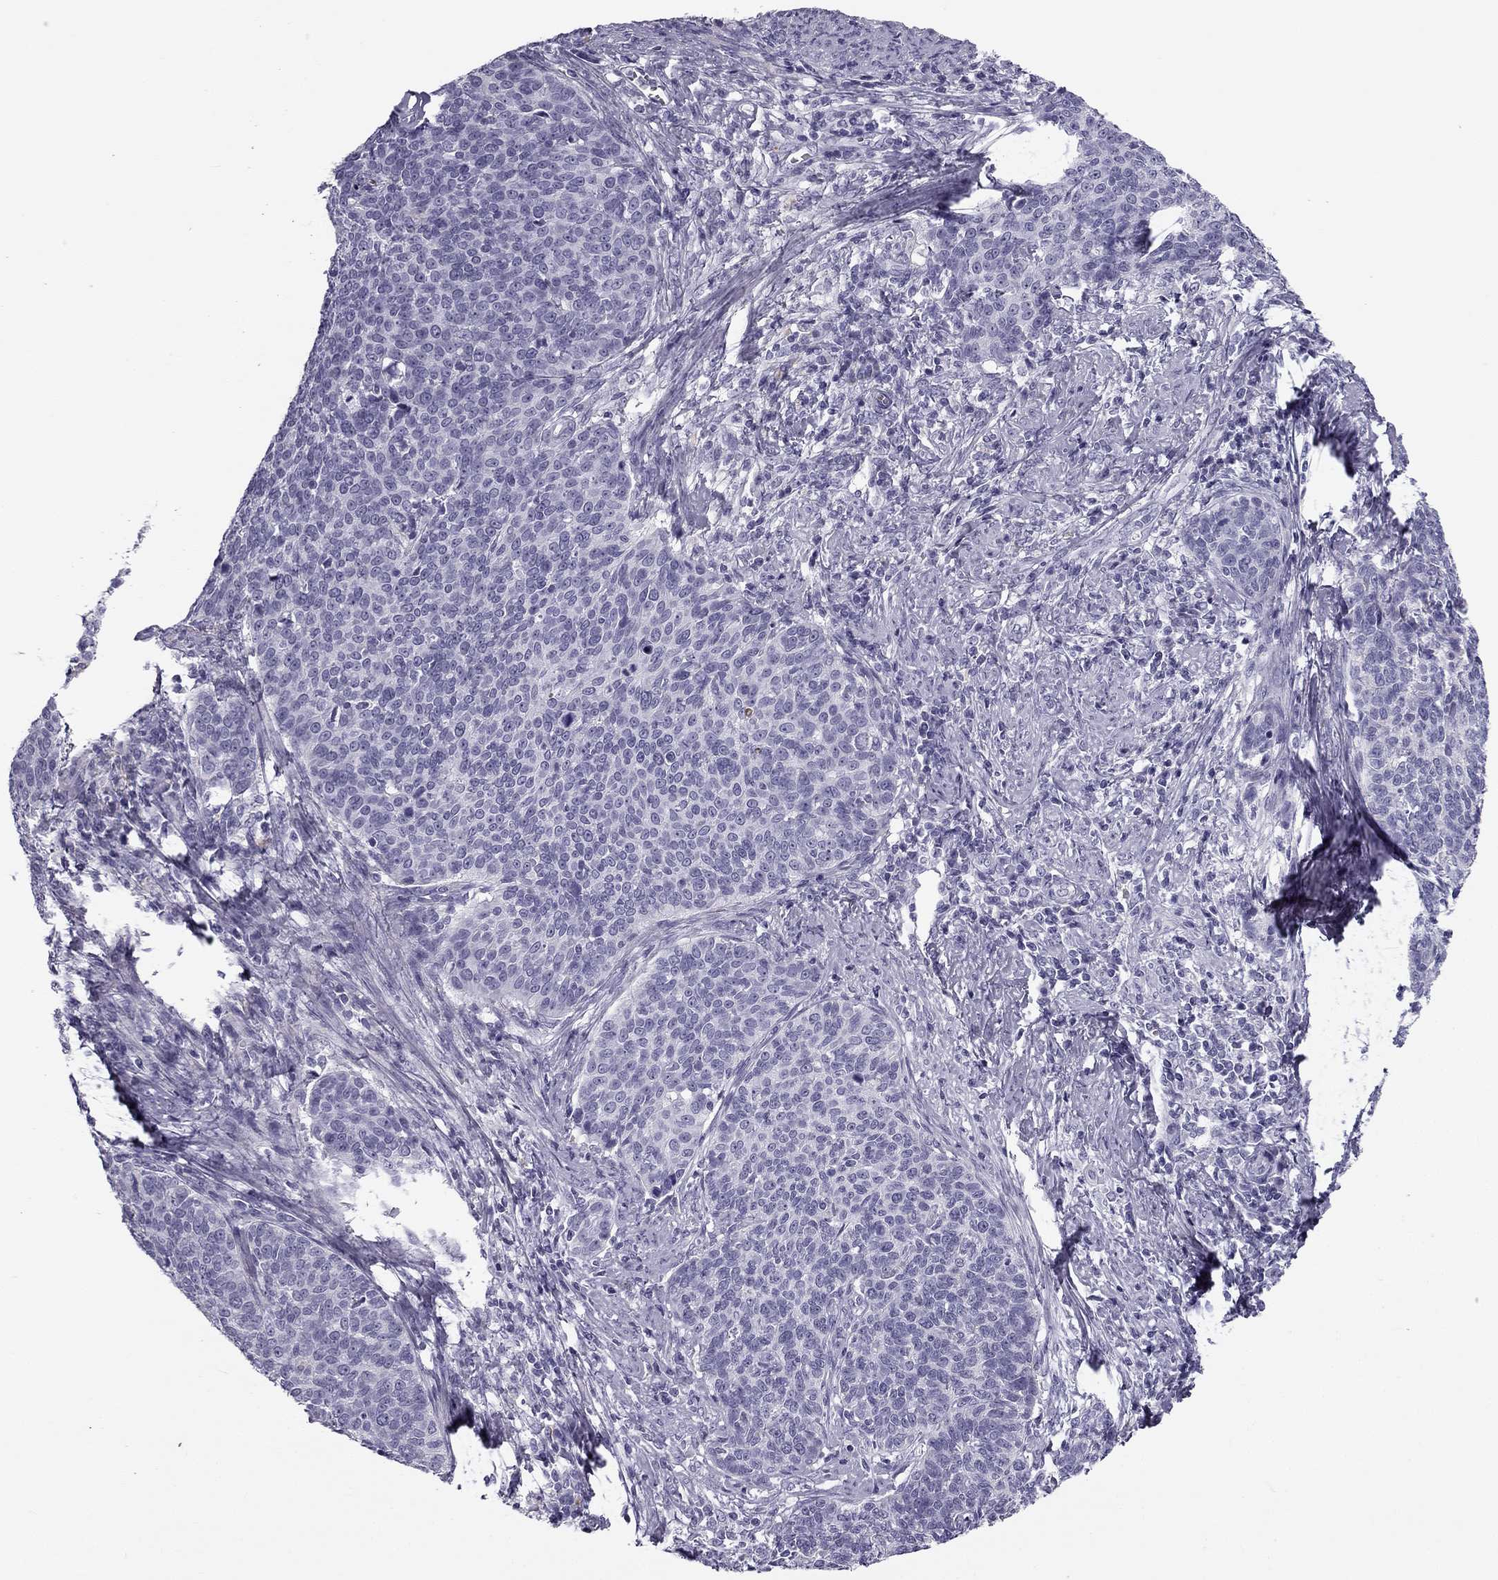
{"staining": {"intensity": "negative", "quantity": "none", "location": "none"}, "tissue": "cervical cancer", "cell_type": "Tumor cells", "image_type": "cancer", "snomed": [{"axis": "morphology", "description": "Squamous cell carcinoma, NOS"}, {"axis": "topography", "description": "Cervix"}], "caption": "Immunohistochemistry micrograph of neoplastic tissue: cervical cancer (squamous cell carcinoma) stained with DAB demonstrates no significant protein expression in tumor cells. Nuclei are stained in blue.", "gene": "MC5R", "patient": {"sex": "female", "age": 39}}